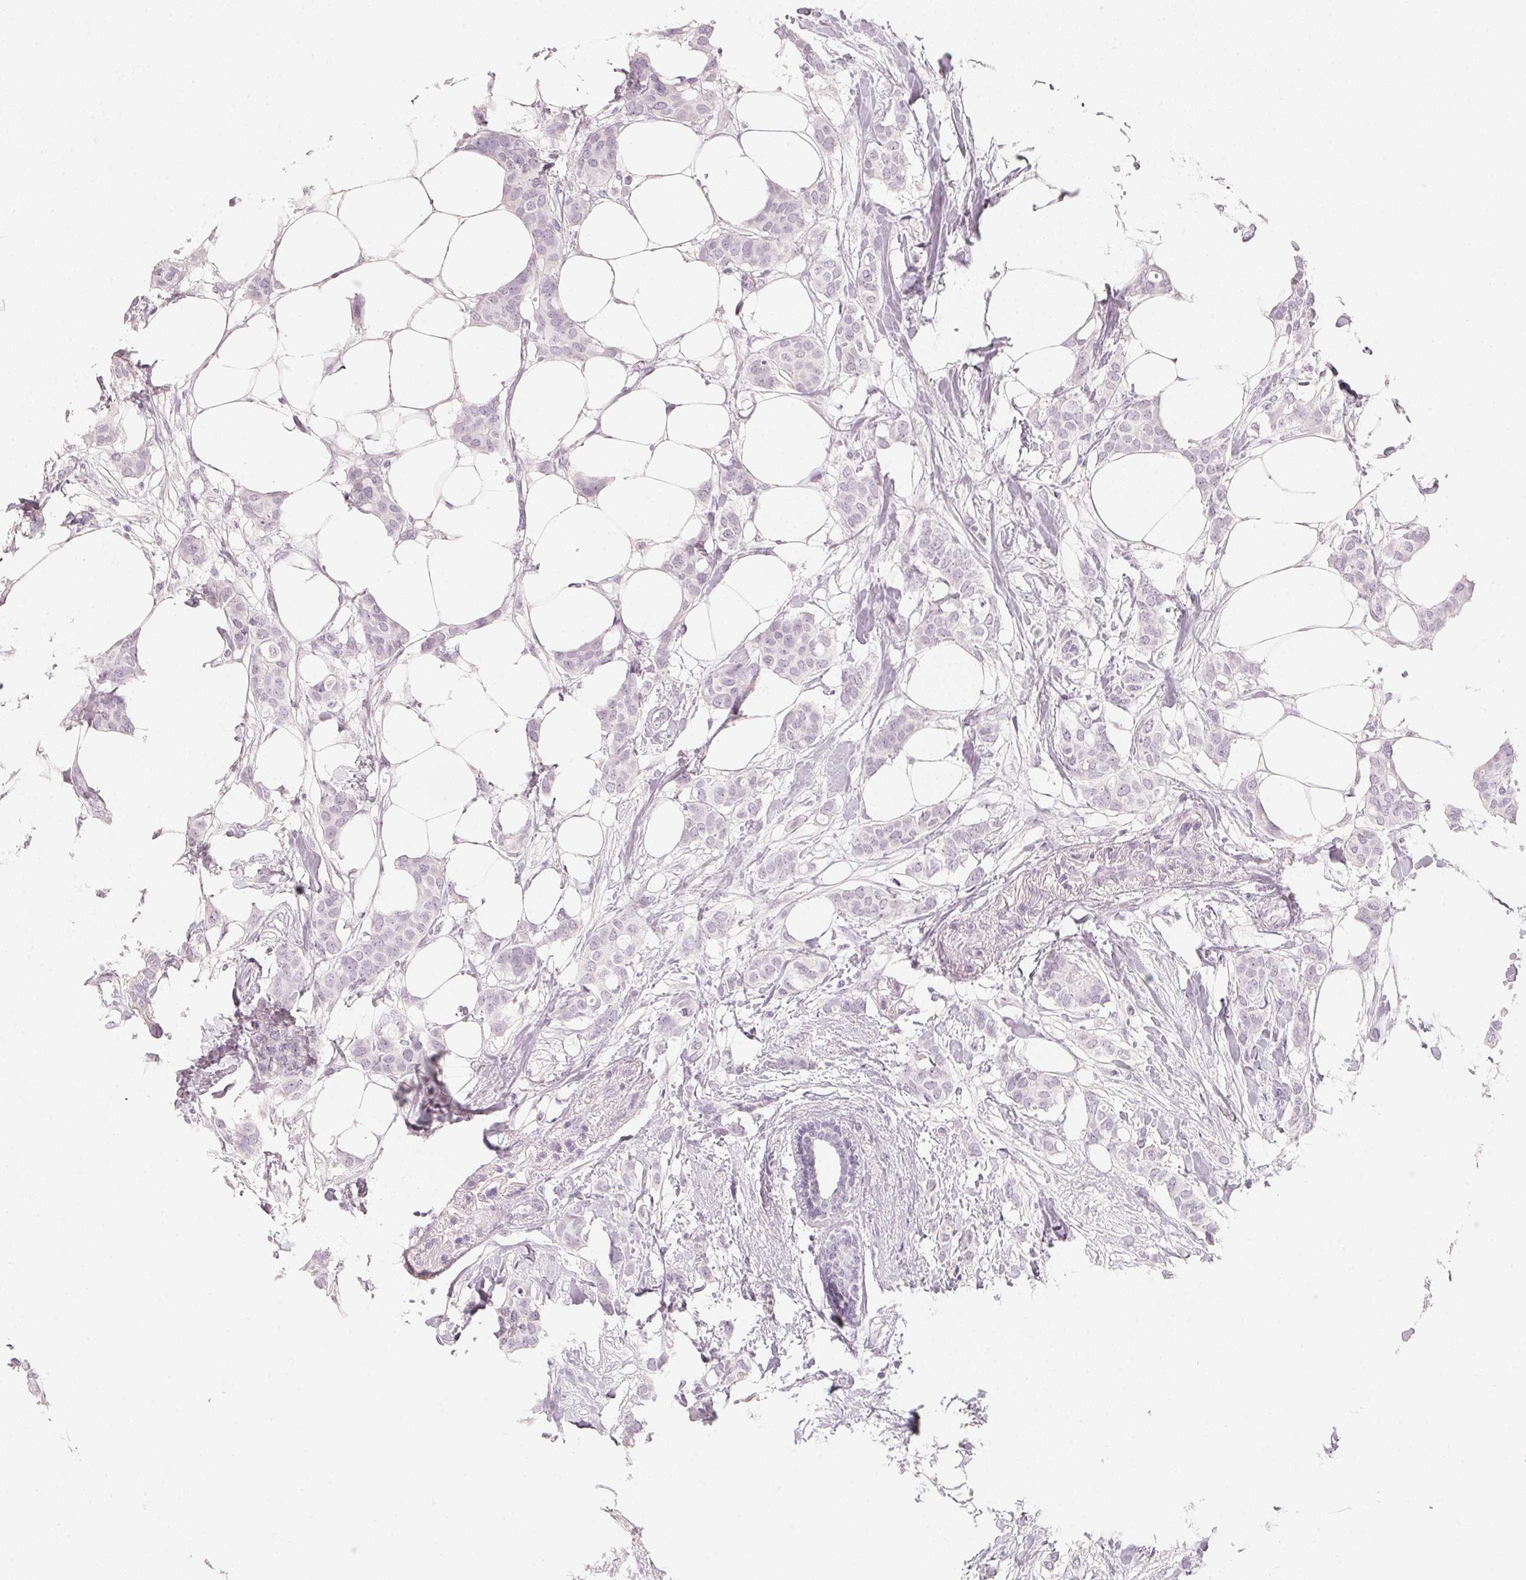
{"staining": {"intensity": "negative", "quantity": "none", "location": "none"}, "tissue": "breast cancer", "cell_type": "Tumor cells", "image_type": "cancer", "snomed": [{"axis": "morphology", "description": "Duct carcinoma"}, {"axis": "topography", "description": "Breast"}], "caption": "This image is of breast infiltrating ductal carcinoma stained with IHC to label a protein in brown with the nuclei are counter-stained blue. There is no positivity in tumor cells.", "gene": "SLC22A8", "patient": {"sex": "female", "age": 62}}